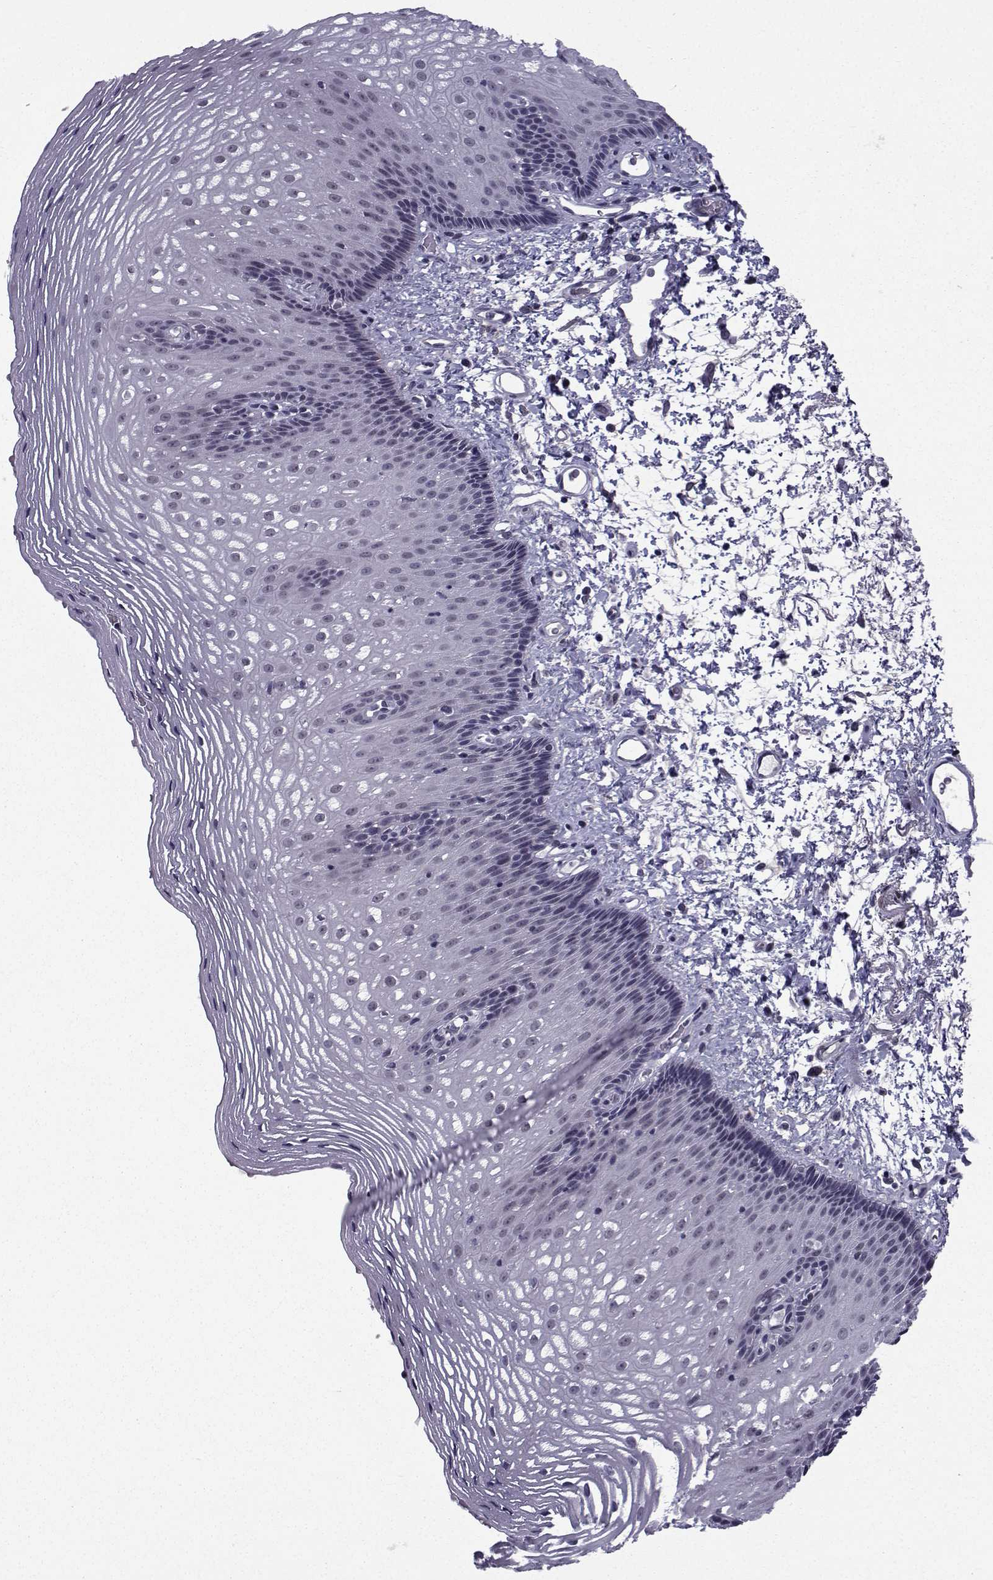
{"staining": {"intensity": "negative", "quantity": "none", "location": "none"}, "tissue": "esophagus", "cell_type": "Squamous epithelial cells", "image_type": "normal", "snomed": [{"axis": "morphology", "description": "Normal tissue, NOS"}, {"axis": "topography", "description": "Esophagus"}], "caption": "DAB immunohistochemical staining of benign human esophagus displays no significant positivity in squamous epithelial cells.", "gene": "RBM24", "patient": {"sex": "male", "age": 76}}